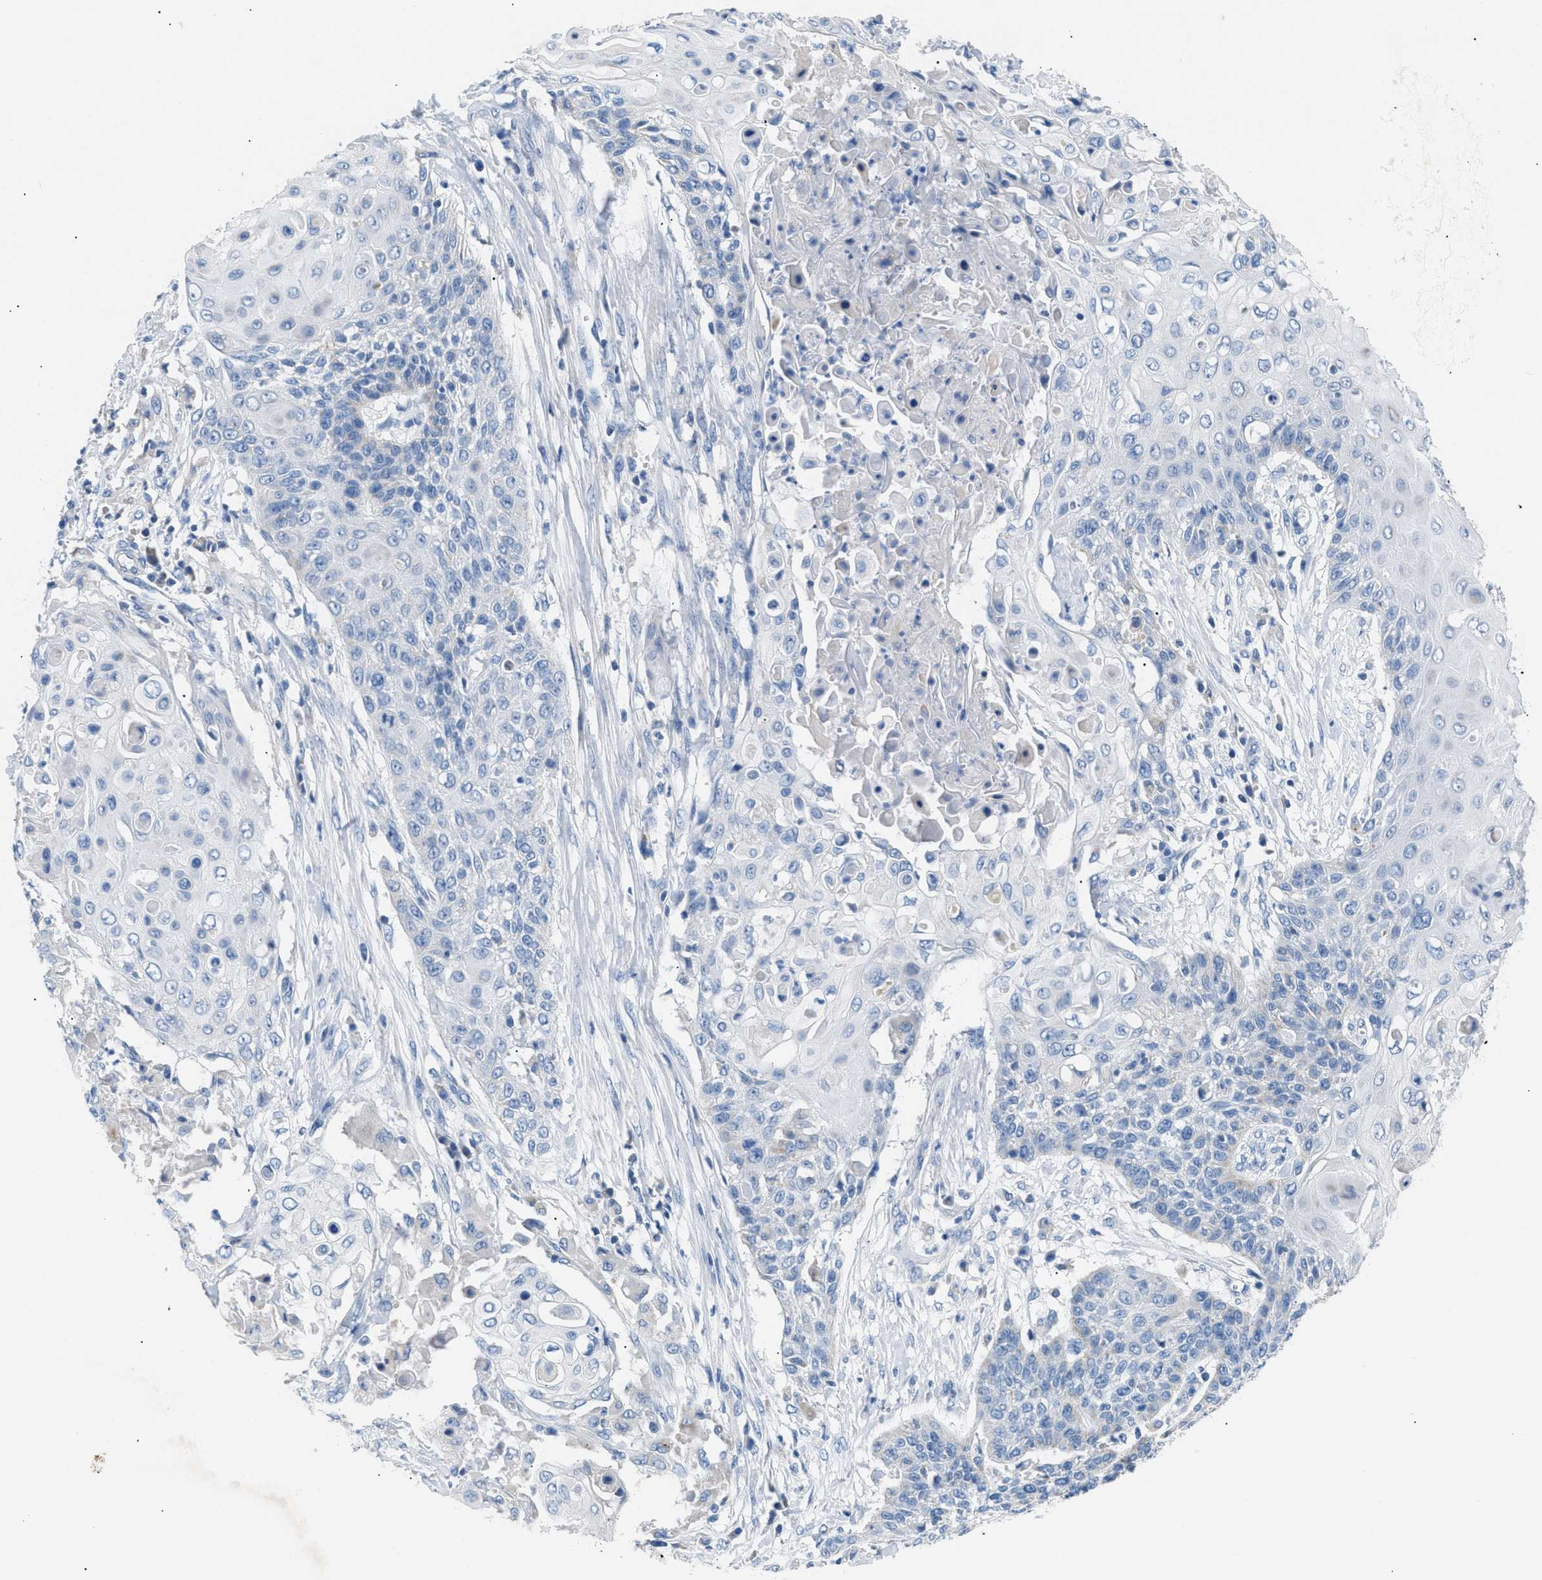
{"staining": {"intensity": "negative", "quantity": "none", "location": "none"}, "tissue": "cervical cancer", "cell_type": "Tumor cells", "image_type": "cancer", "snomed": [{"axis": "morphology", "description": "Squamous cell carcinoma, NOS"}, {"axis": "topography", "description": "Cervix"}], "caption": "Immunohistochemistry histopathology image of neoplastic tissue: human cervical cancer stained with DAB displays no significant protein staining in tumor cells. (DAB IHC visualized using brightfield microscopy, high magnification).", "gene": "ILDR1", "patient": {"sex": "female", "age": 39}}